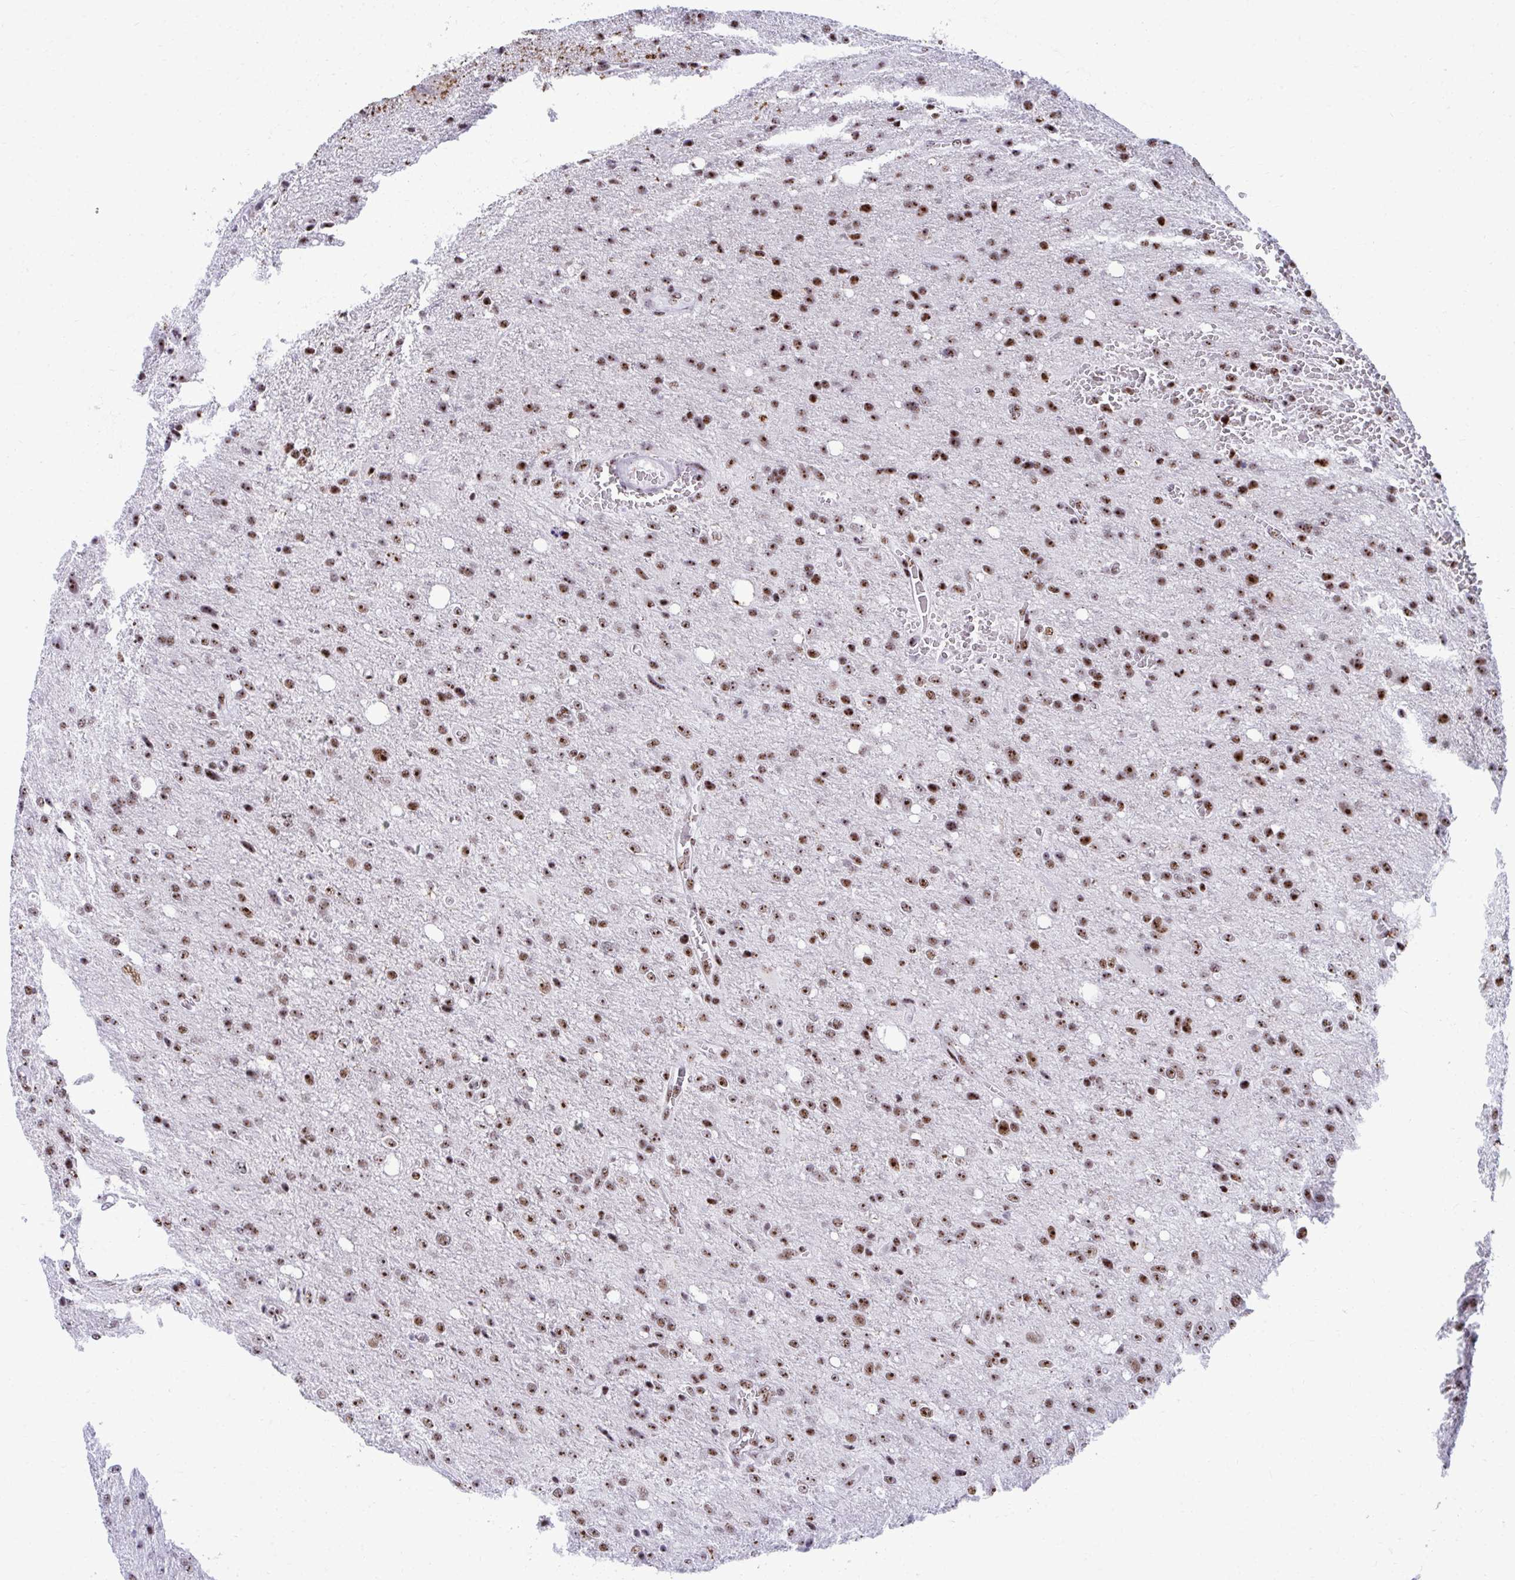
{"staining": {"intensity": "moderate", "quantity": ">75%", "location": "nuclear"}, "tissue": "glioma", "cell_type": "Tumor cells", "image_type": "cancer", "snomed": [{"axis": "morphology", "description": "Glioma, malignant, Low grade"}, {"axis": "topography", "description": "Brain"}], "caption": "This is a histology image of immunohistochemistry (IHC) staining of malignant glioma (low-grade), which shows moderate positivity in the nuclear of tumor cells.", "gene": "PELP1", "patient": {"sex": "male", "age": 66}}